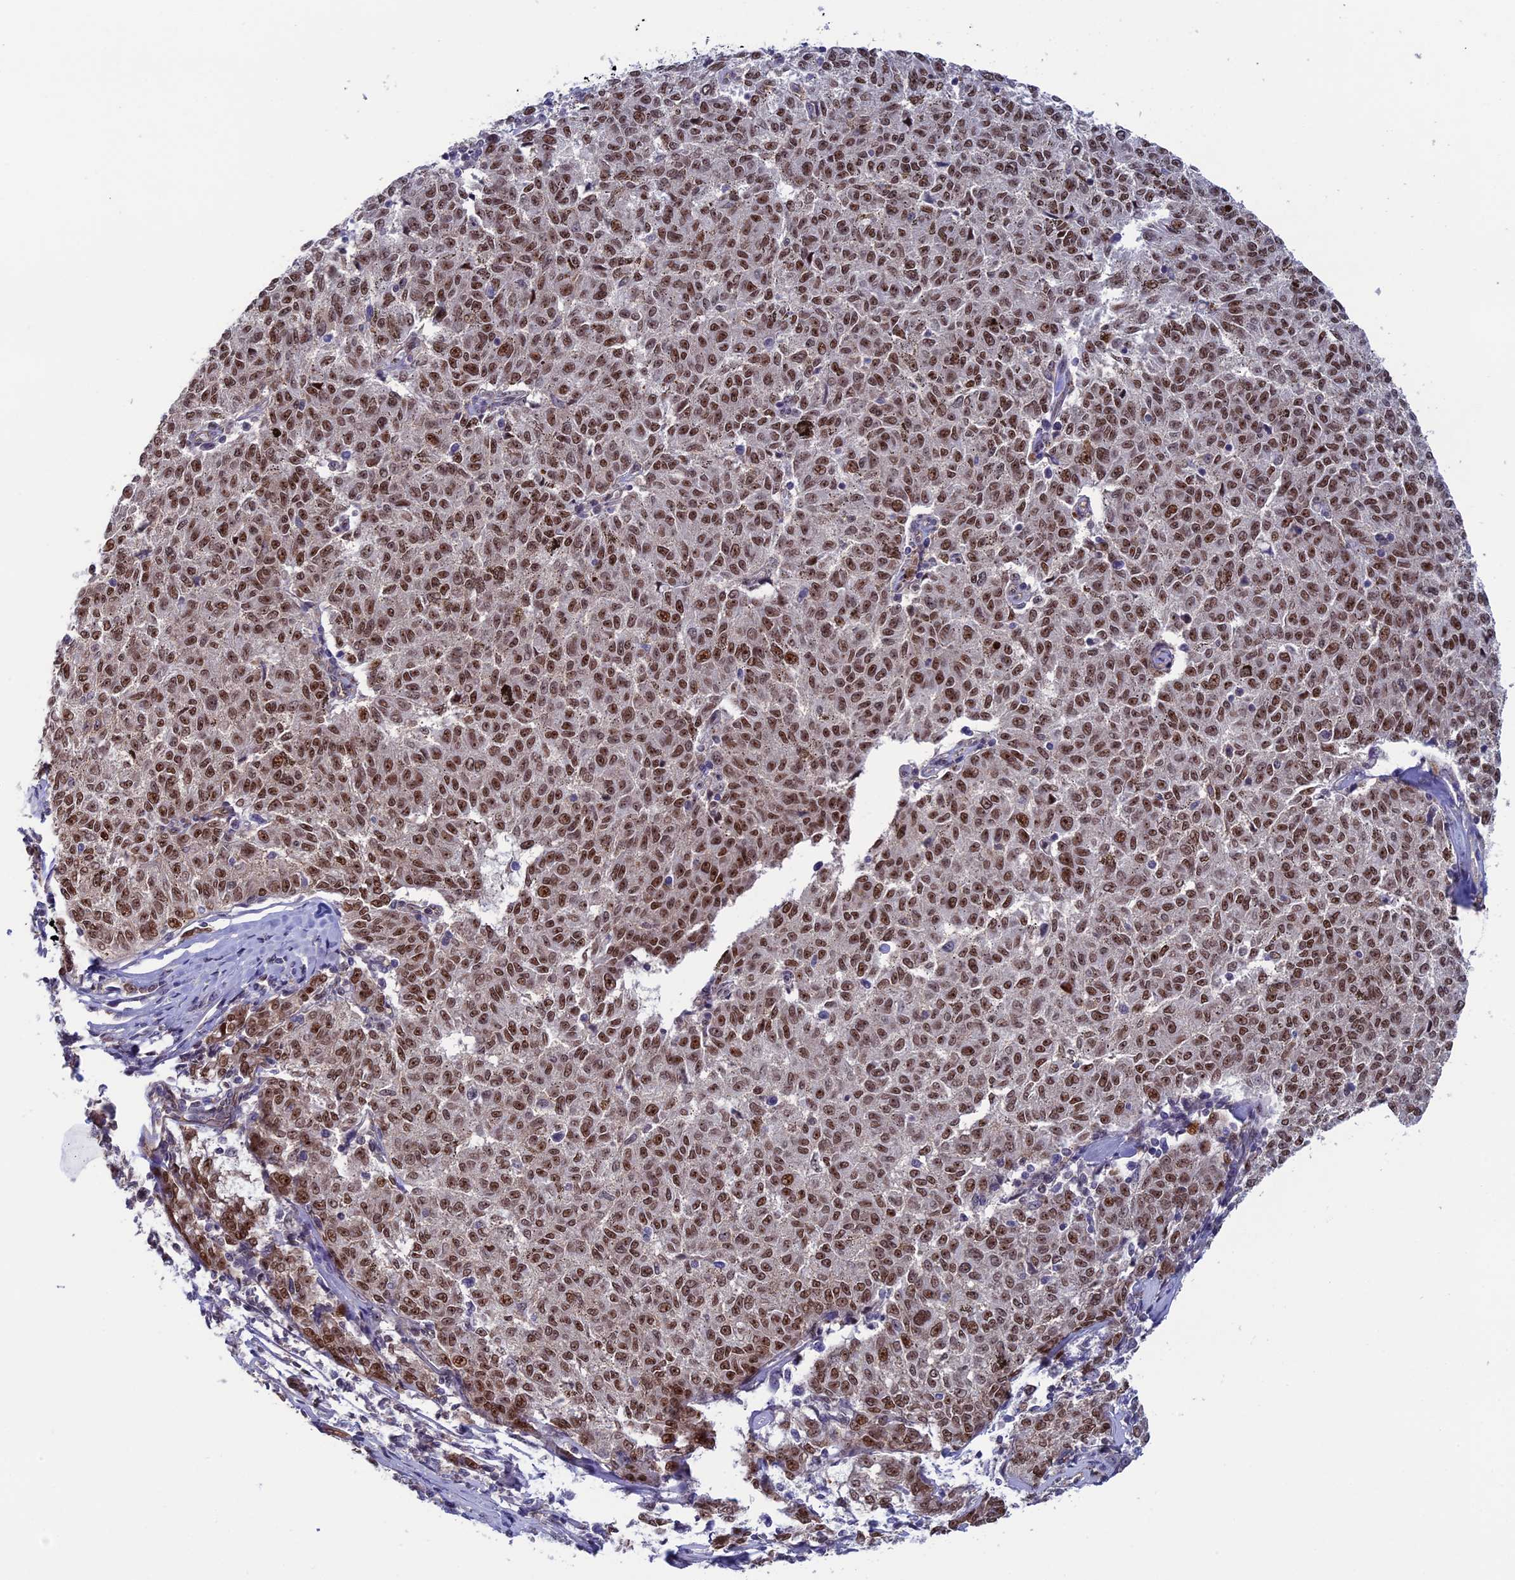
{"staining": {"intensity": "moderate", "quantity": ">75%", "location": "nuclear"}, "tissue": "melanoma", "cell_type": "Tumor cells", "image_type": "cancer", "snomed": [{"axis": "morphology", "description": "Malignant melanoma, NOS"}, {"axis": "topography", "description": "Skin"}], "caption": "Malignant melanoma tissue displays moderate nuclear positivity in approximately >75% of tumor cells, visualized by immunohistochemistry.", "gene": "CCDC86", "patient": {"sex": "female", "age": 72}}